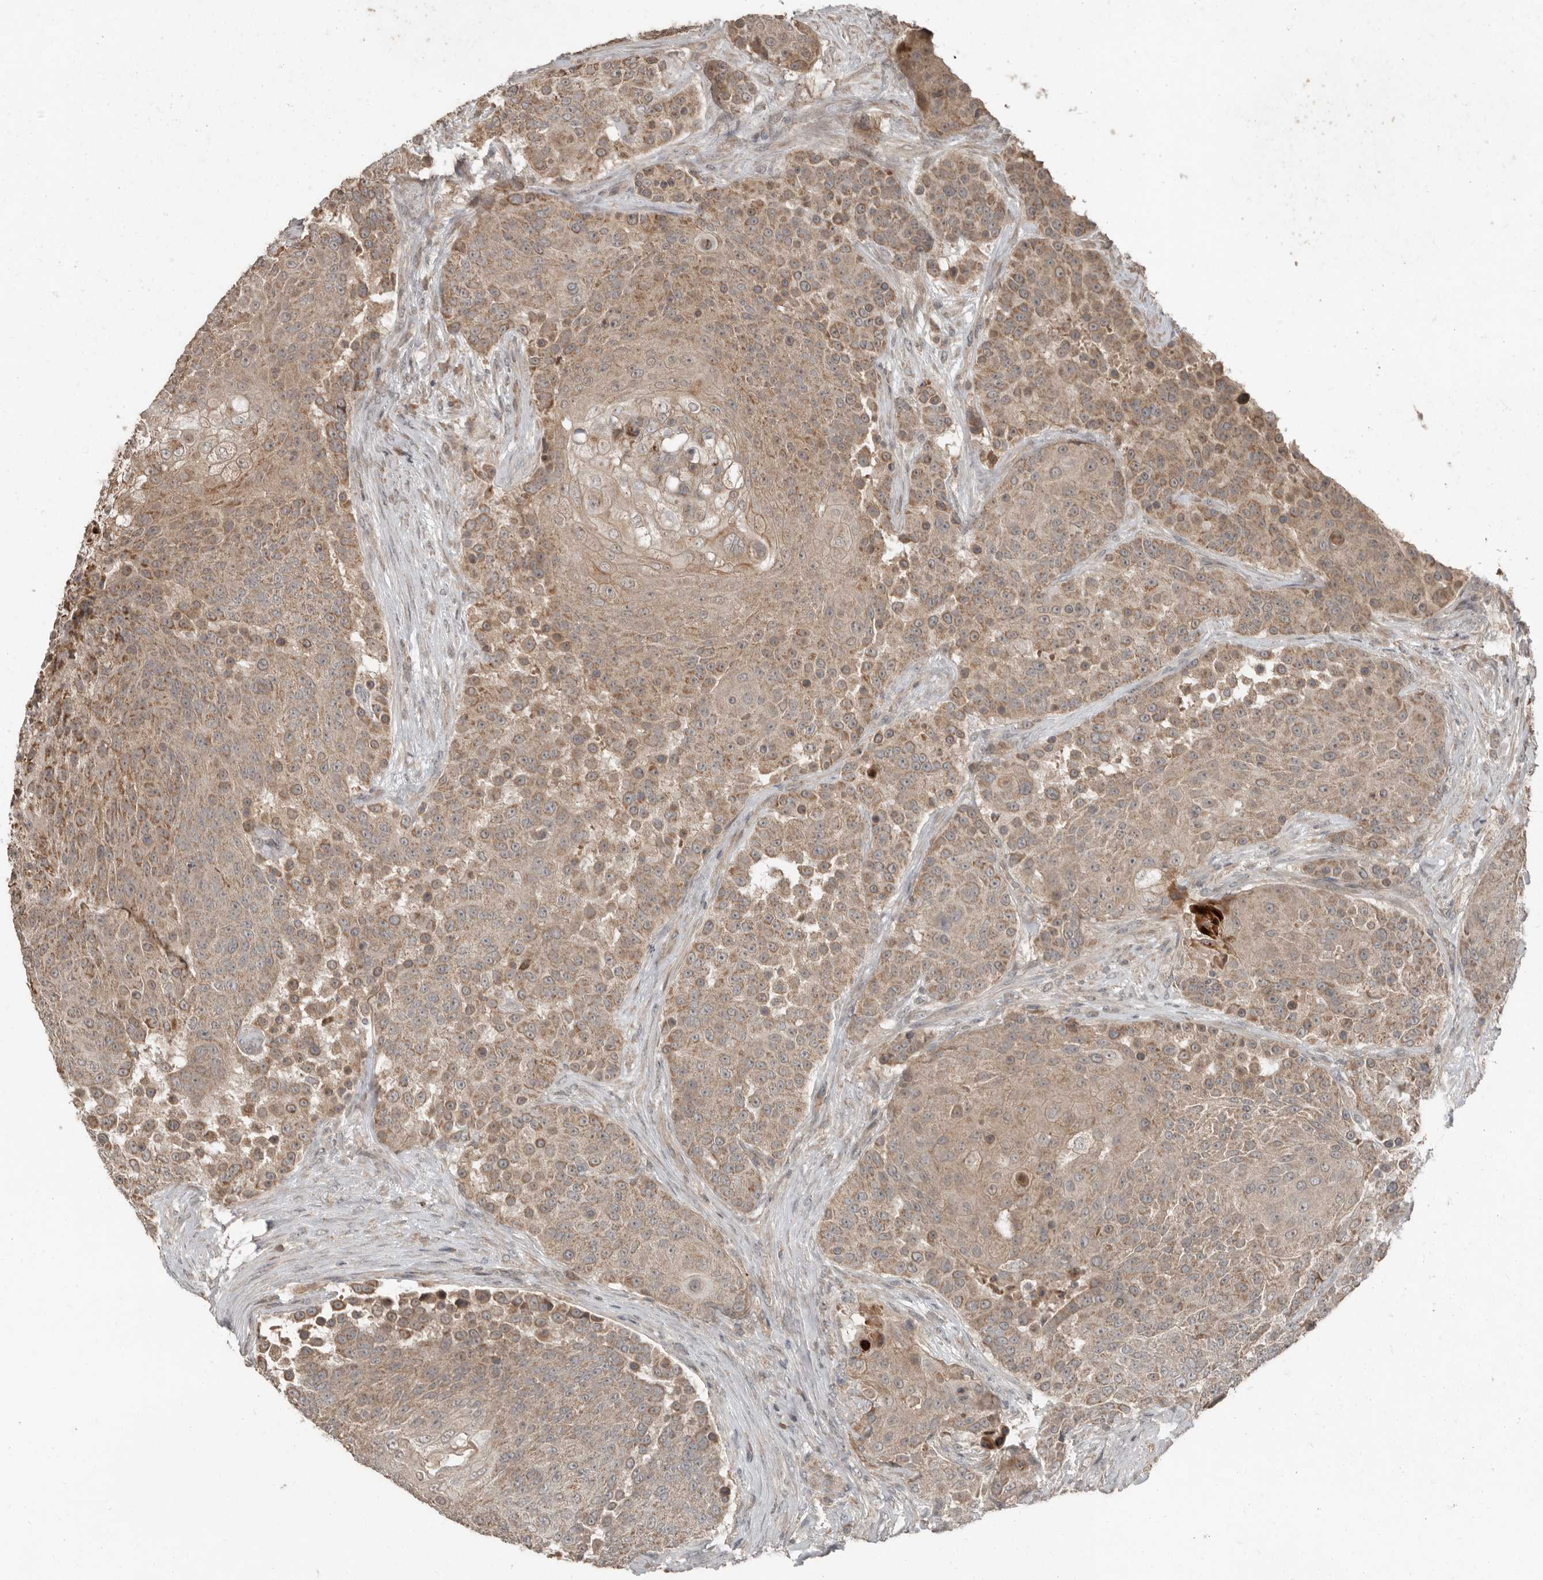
{"staining": {"intensity": "moderate", "quantity": ">75%", "location": "cytoplasmic/membranous"}, "tissue": "urothelial cancer", "cell_type": "Tumor cells", "image_type": "cancer", "snomed": [{"axis": "morphology", "description": "Urothelial carcinoma, High grade"}, {"axis": "topography", "description": "Urinary bladder"}], "caption": "The histopathology image exhibits a brown stain indicating the presence of a protein in the cytoplasmic/membranous of tumor cells in urothelial cancer.", "gene": "SLC6A7", "patient": {"sex": "female", "age": 63}}